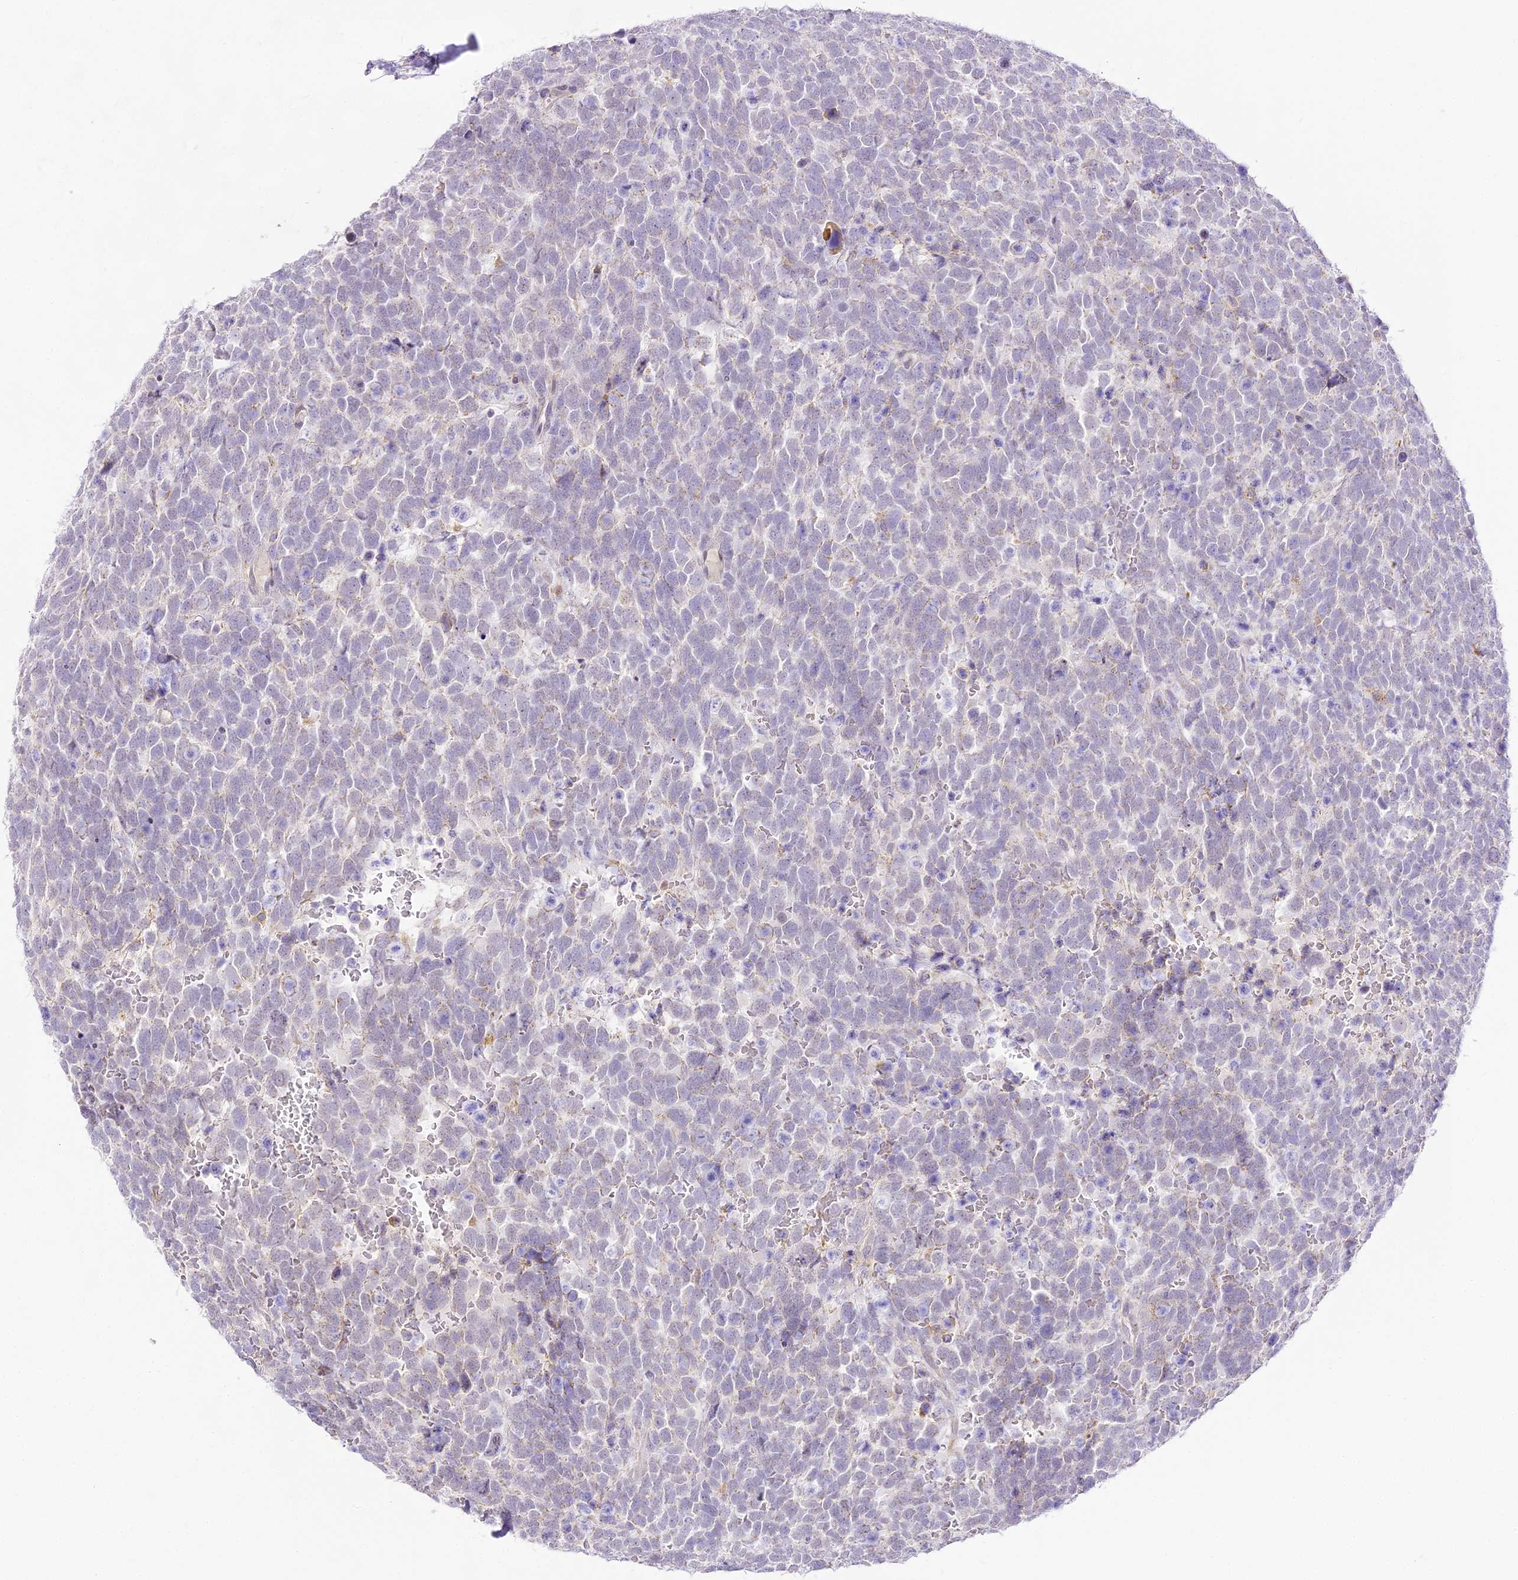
{"staining": {"intensity": "negative", "quantity": "none", "location": "none"}, "tissue": "urothelial cancer", "cell_type": "Tumor cells", "image_type": "cancer", "snomed": [{"axis": "morphology", "description": "Urothelial carcinoma, High grade"}, {"axis": "topography", "description": "Urinary bladder"}], "caption": "High magnification brightfield microscopy of urothelial carcinoma (high-grade) stained with DAB (3,3'-diaminobenzidine) (brown) and counterstained with hematoxylin (blue): tumor cells show no significant expression.", "gene": "CCDC30", "patient": {"sex": "female", "age": 82}}